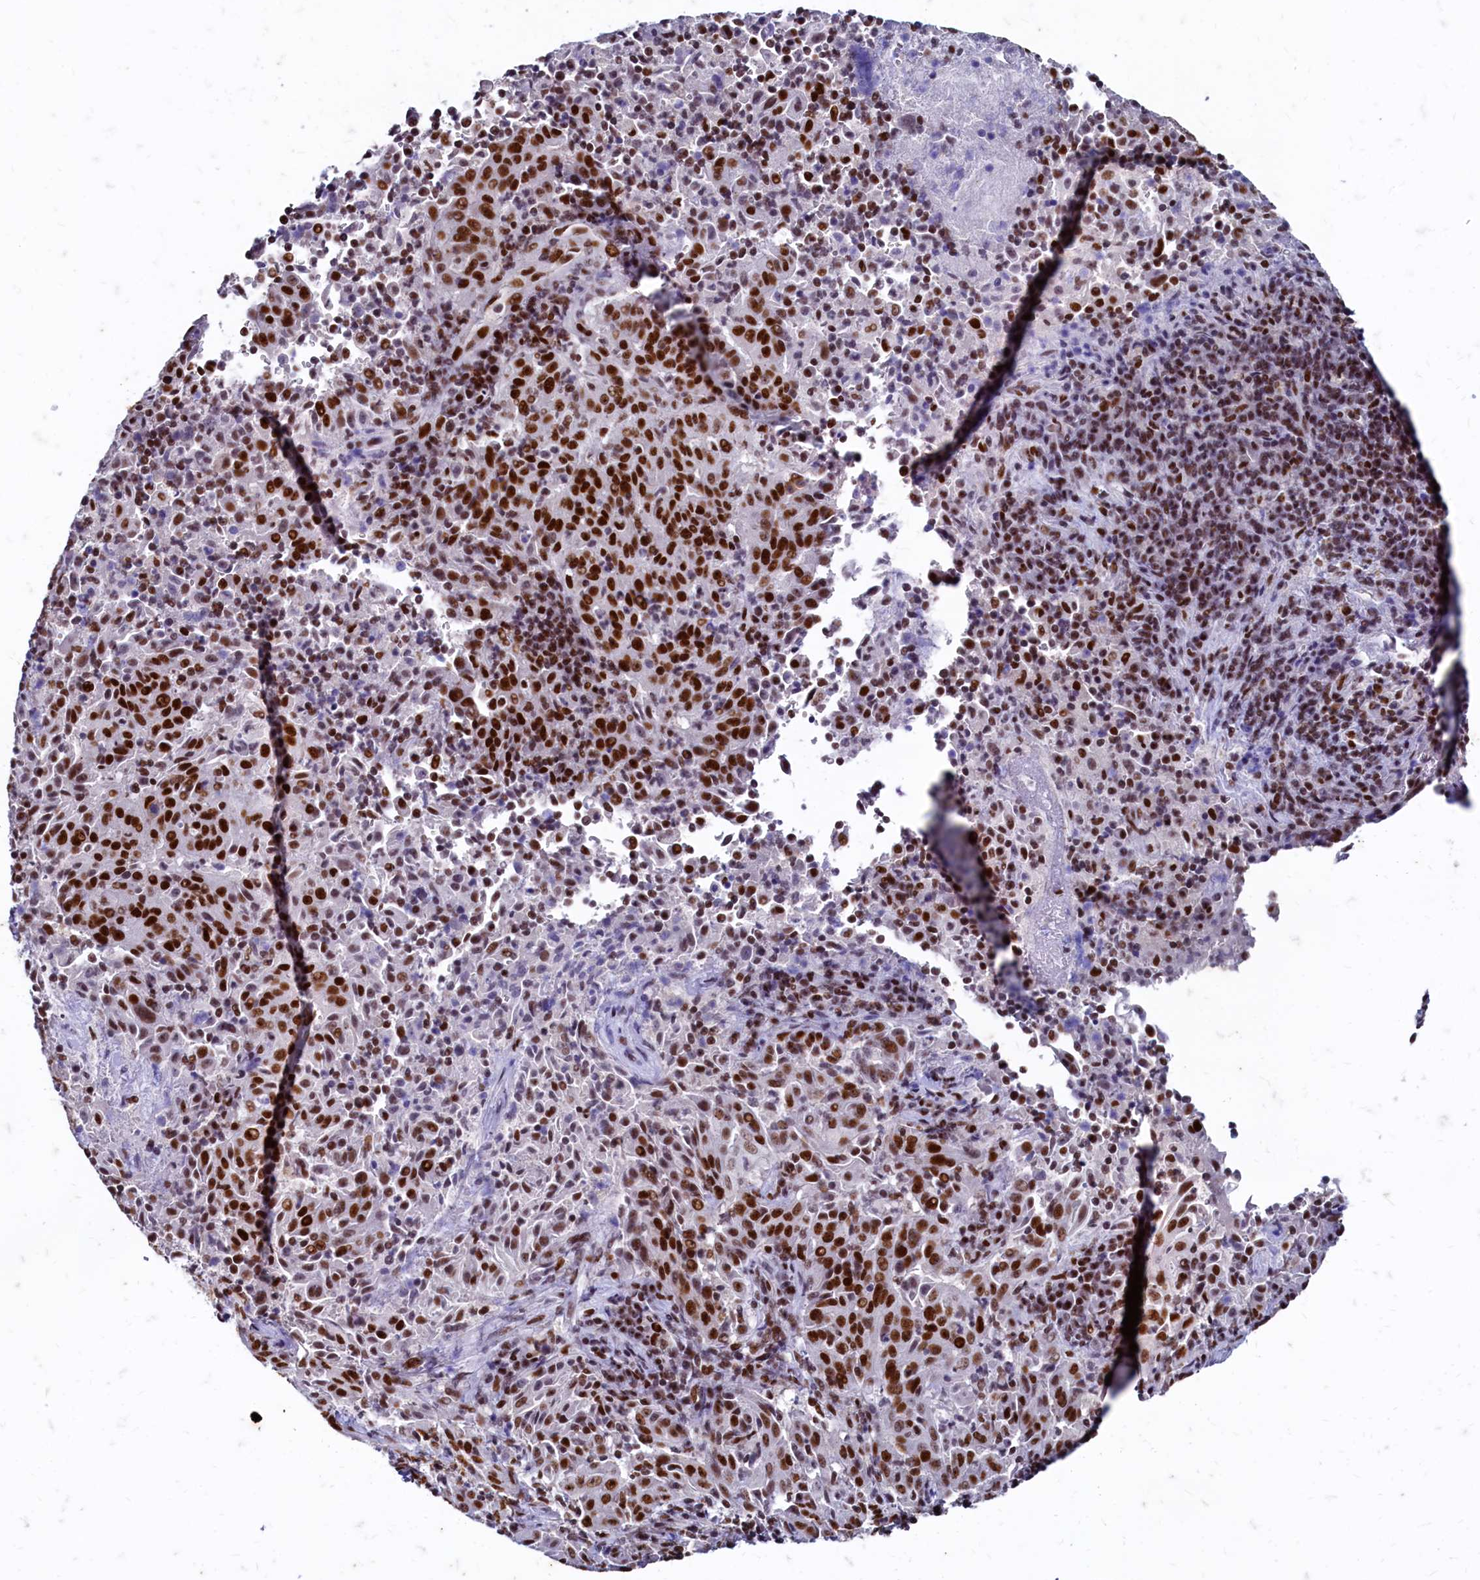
{"staining": {"intensity": "strong", "quantity": ">75%", "location": "nuclear"}, "tissue": "pancreatic cancer", "cell_type": "Tumor cells", "image_type": "cancer", "snomed": [{"axis": "morphology", "description": "Adenocarcinoma, NOS"}, {"axis": "topography", "description": "Pancreas"}], "caption": "DAB (3,3'-diaminobenzidine) immunohistochemical staining of human adenocarcinoma (pancreatic) demonstrates strong nuclear protein staining in about >75% of tumor cells.", "gene": "CPSF7", "patient": {"sex": "male", "age": 51}}